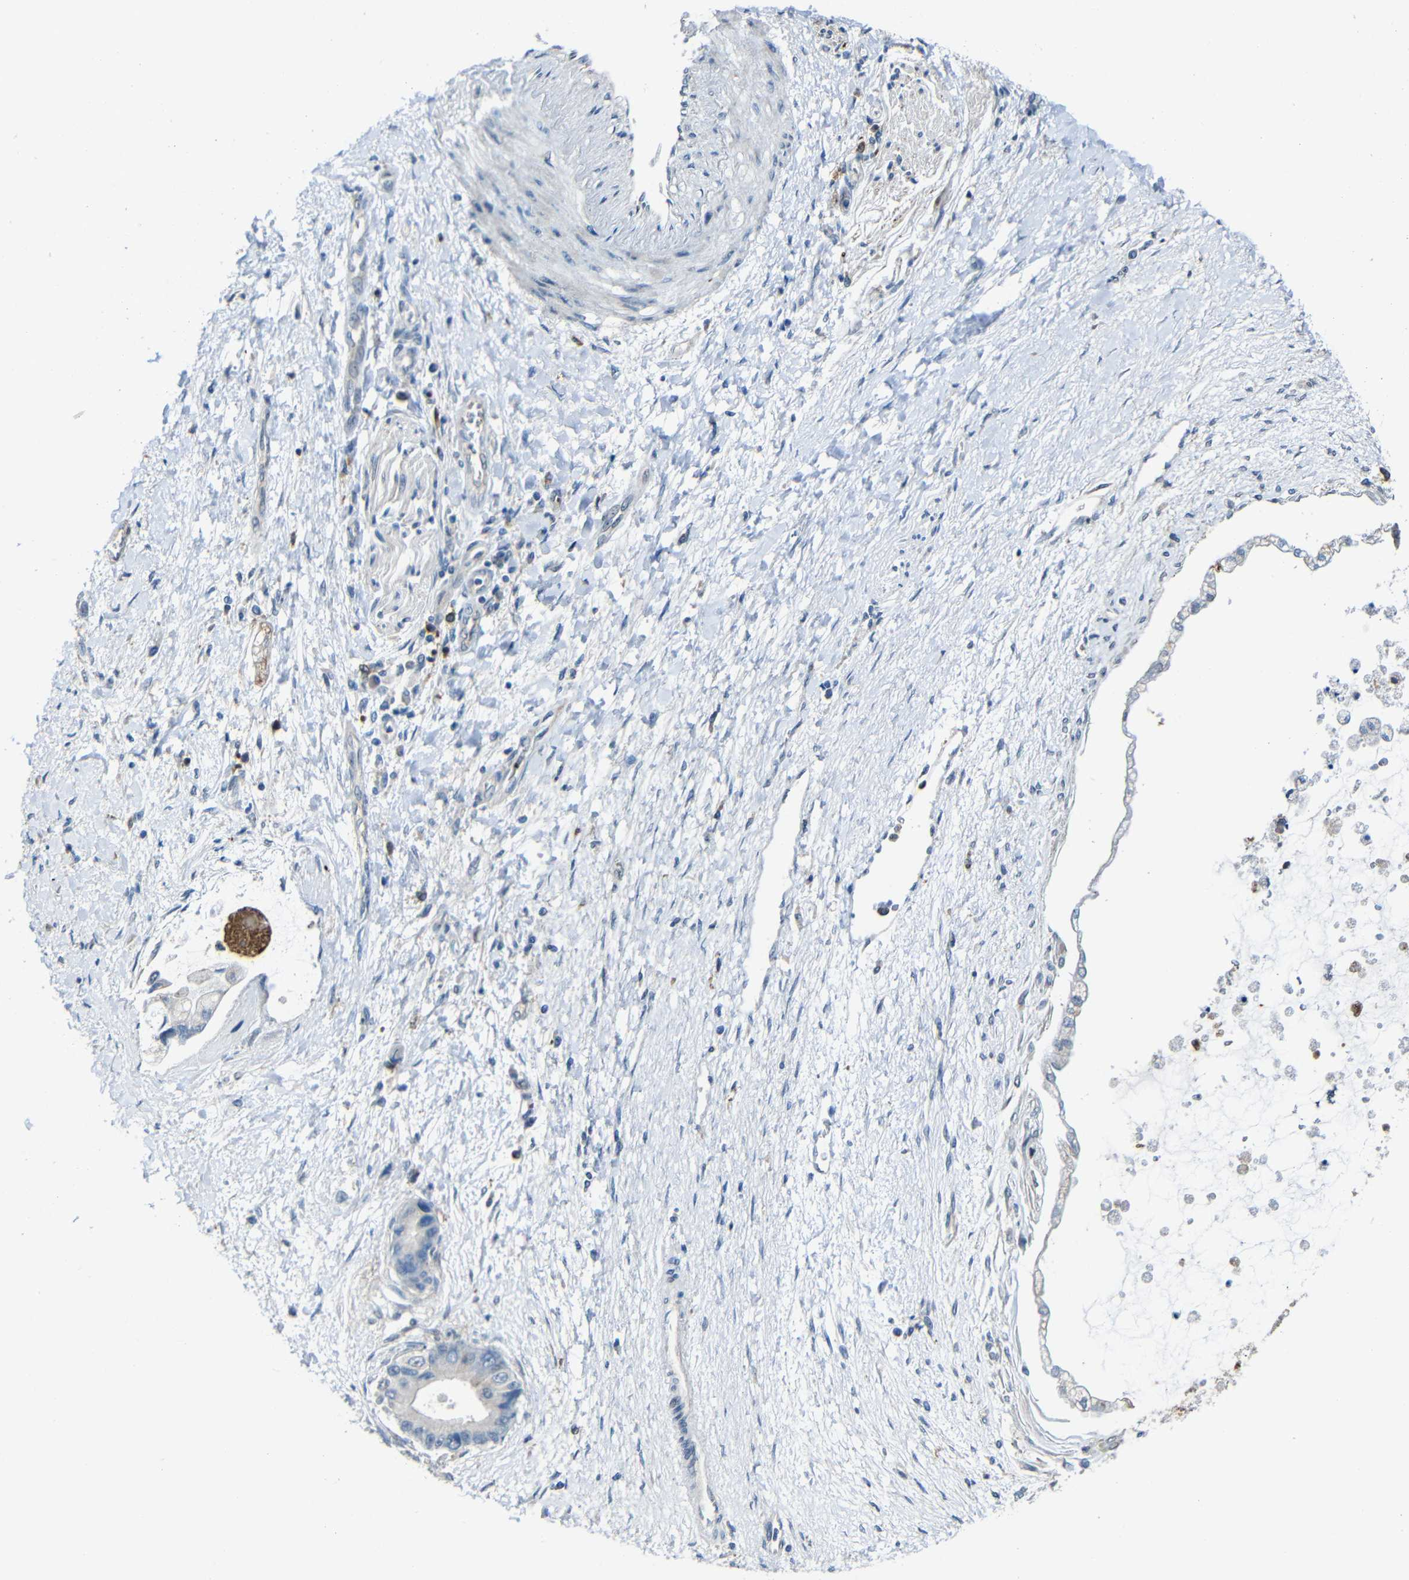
{"staining": {"intensity": "negative", "quantity": "none", "location": "none"}, "tissue": "liver cancer", "cell_type": "Tumor cells", "image_type": "cancer", "snomed": [{"axis": "morphology", "description": "Cholangiocarcinoma"}, {"axis": "topography", "description": "Liver"}], "caption": "Liver cholangiocarcinoma was stained to show a protein in brown. There is no significant positivity in tumor cells.", "gene": "DNAJC5", "patient": {"sex": "male", "age": 50}}